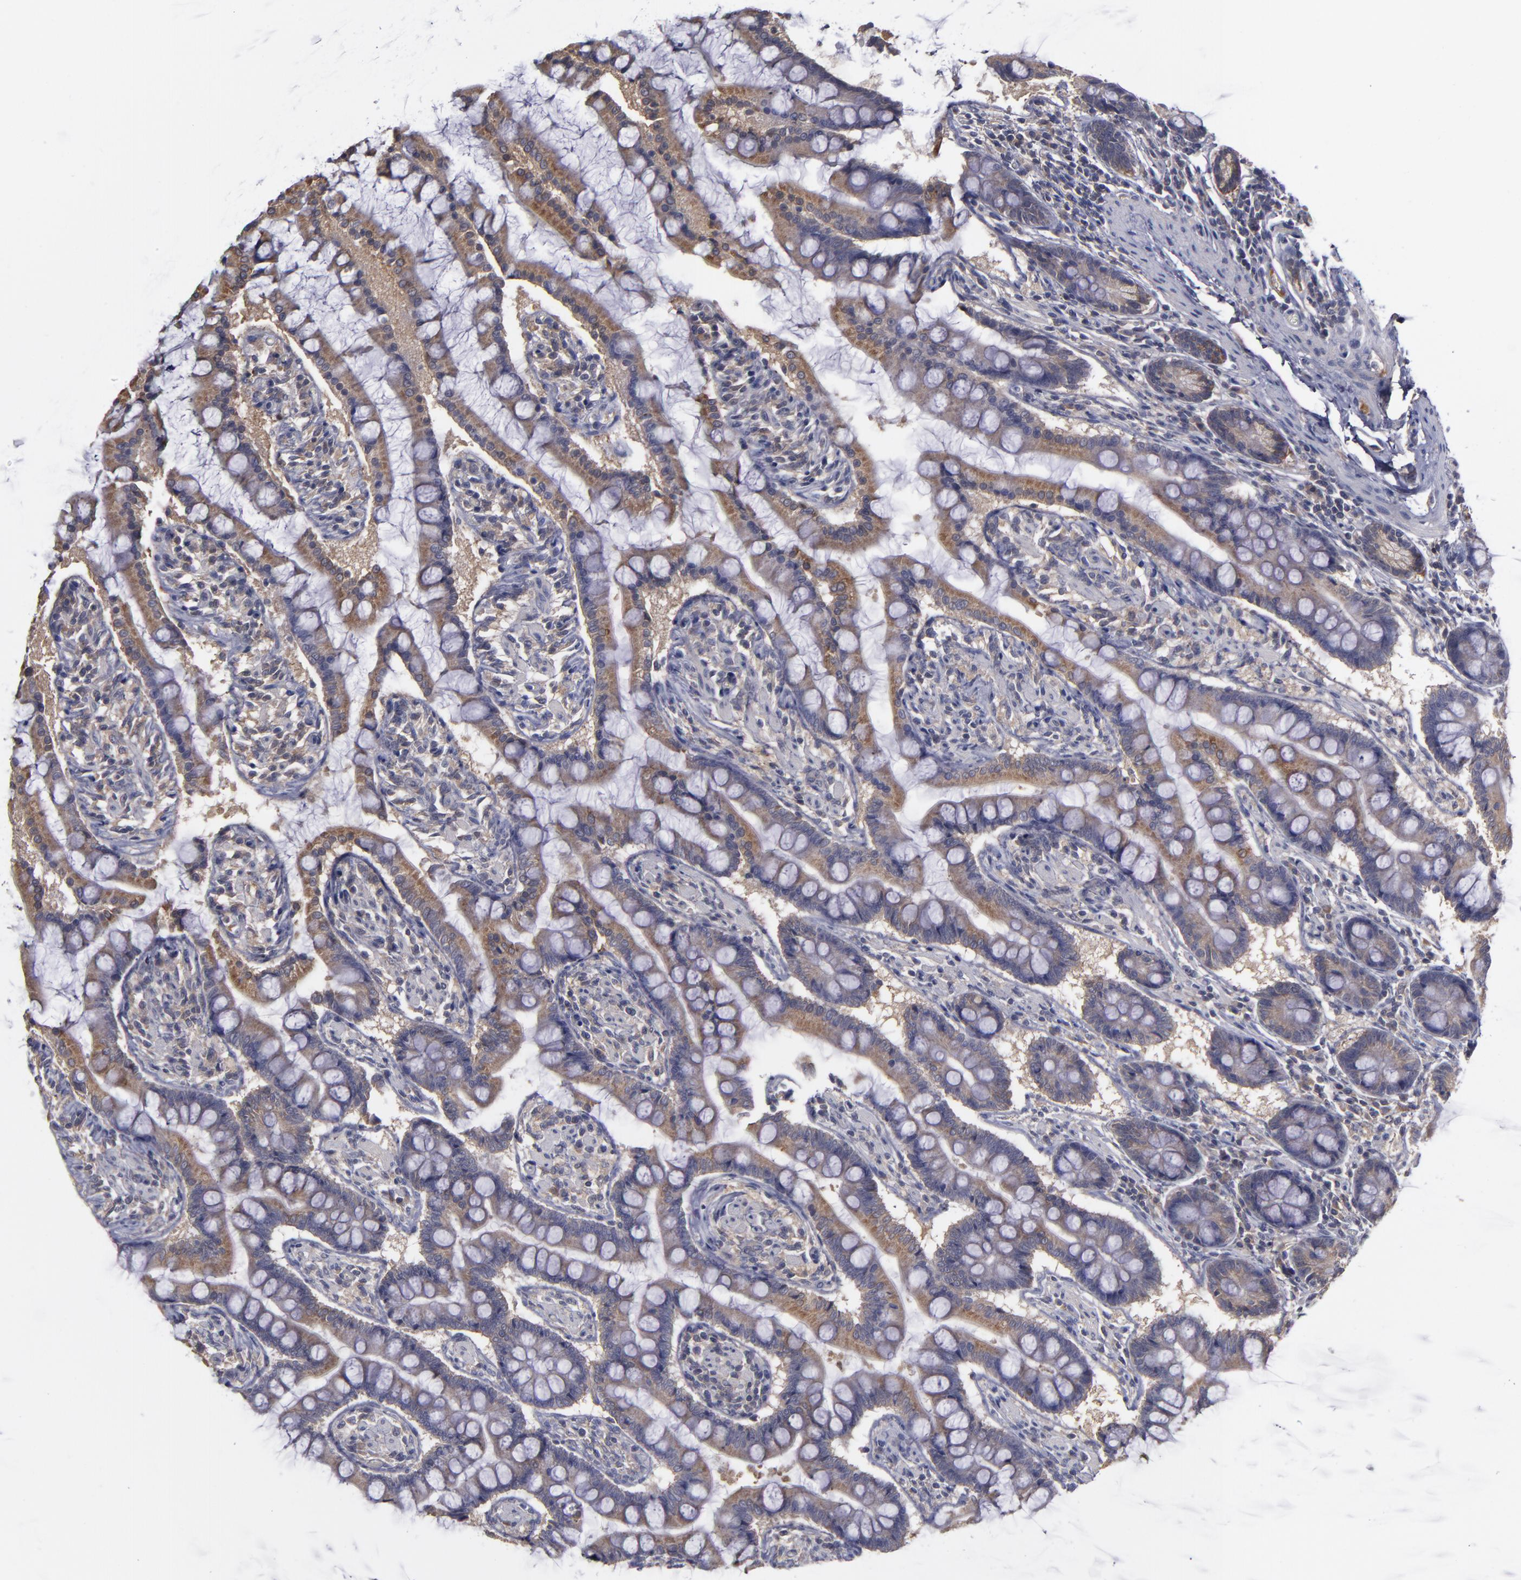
{"staining": {"intensity": "moderate", "quantity": ">75%", "location": "cytoplasmic/membranous"}, "tissue": "small intestine", "cell_type": "Glandular cells", "image_type": "normal", "snomed": [{"axis": "morphology", "description": "Normal tissue, NOS"}, {"axis": "topography", "description": "Small intestine"}], "caption": "A brown stain shows moderate cytoplasmic/membranous positivity of a protein in glandular cells of normal human small intestine. Nuclei are stained in blue.", "gene": "MMP11", "patient": {"sex": "male", "age": 41}}